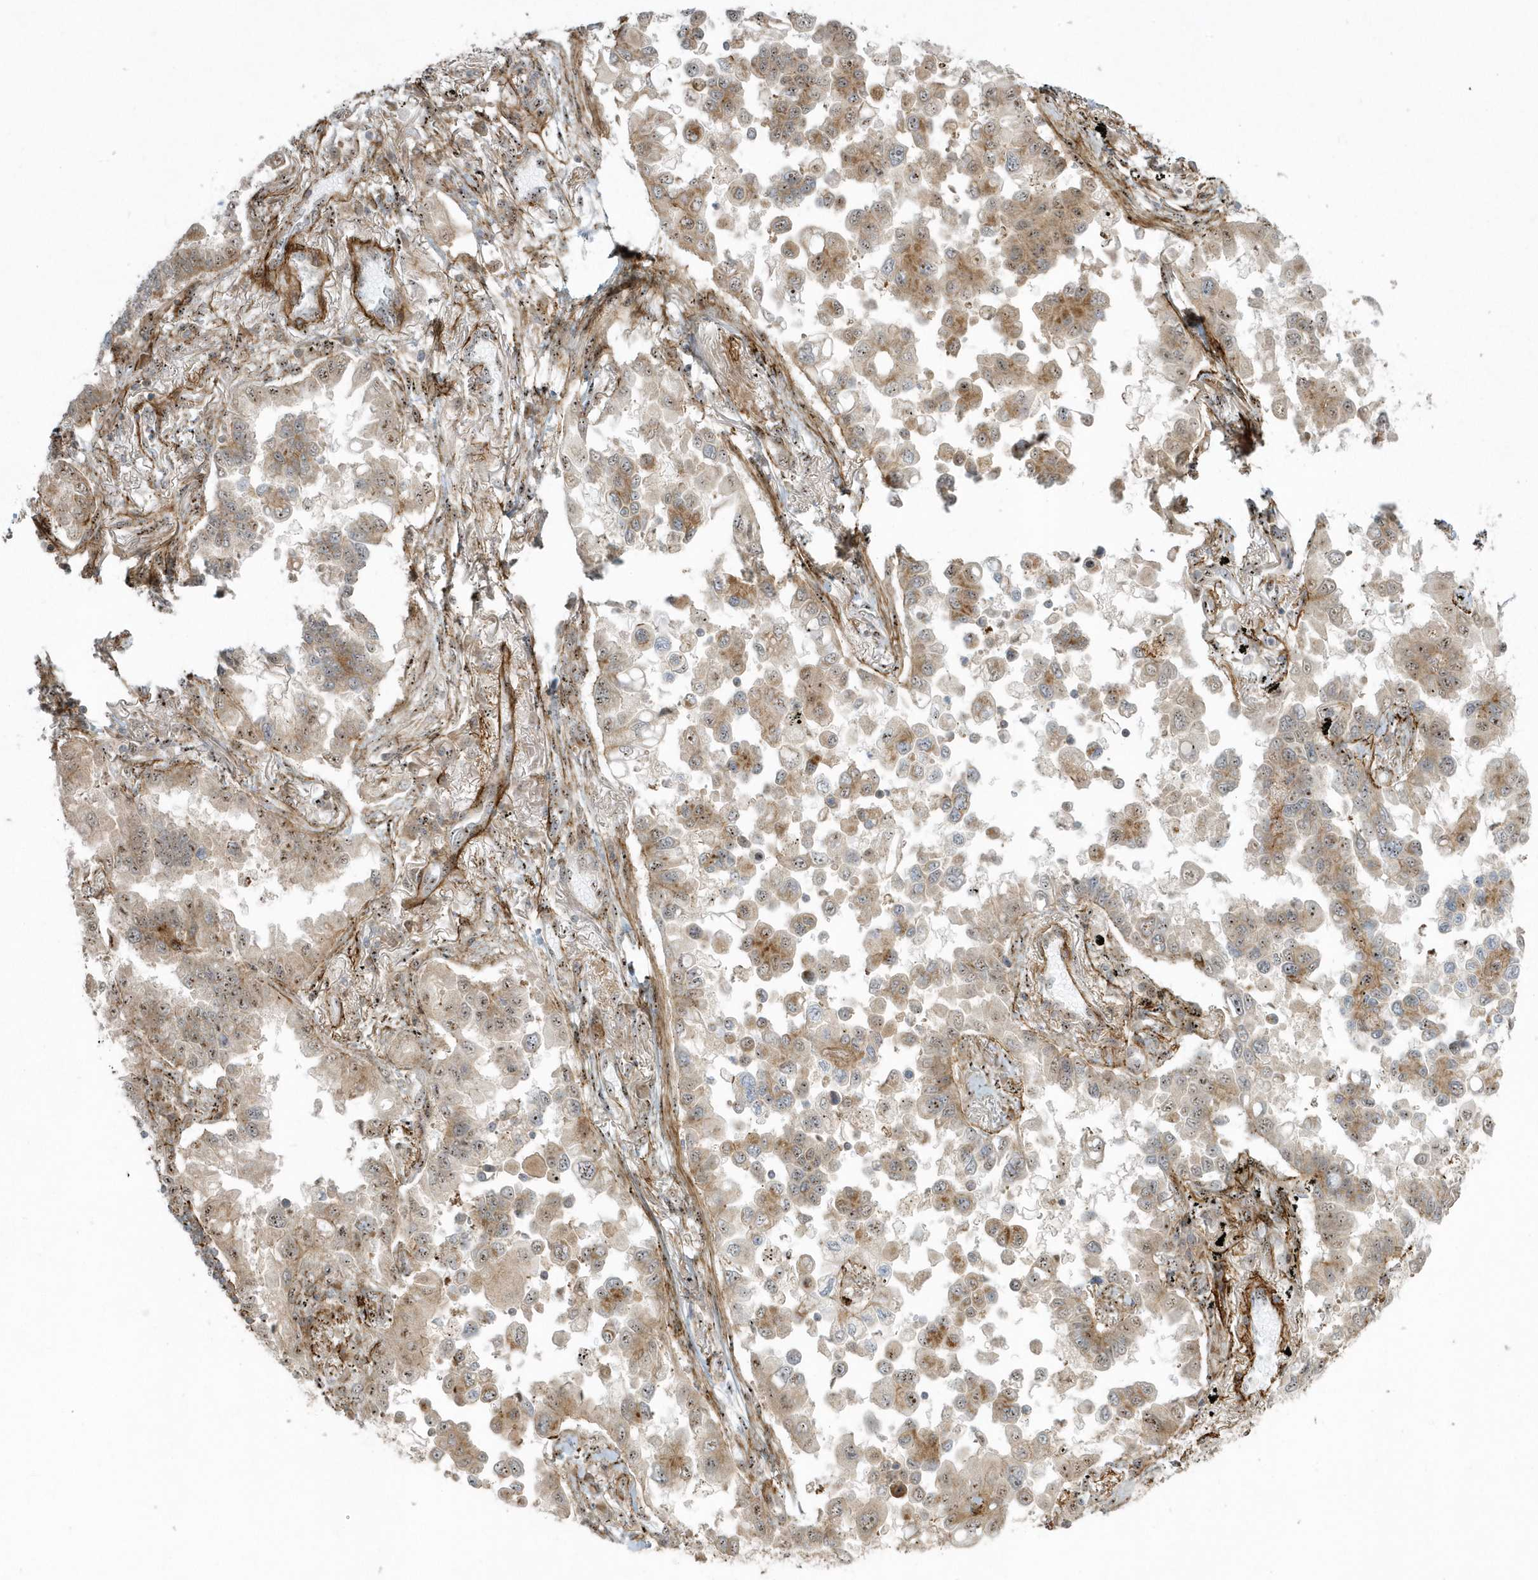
{"staining": {"intensity": "moderate", "quantity": ">75%", "location": "cytoplasmic/membranous,nuclear"}, "tissue": "lung cancer", "cell_type": "Tumor cells", "image_type": "cancer", "snomed": [{"axis": "morphology", "description": "Adenocarcinoma, NOS"}, {"axis": "topography", "description": "Lung"}], "caption": "Moderate cytoplasmic/membranous and nuclear expression is appreciated in about >75% of tumor cells in lung adenocarcinoma.", "gene": "MASP2", "patient": {"sex": "female", "age": 67}}